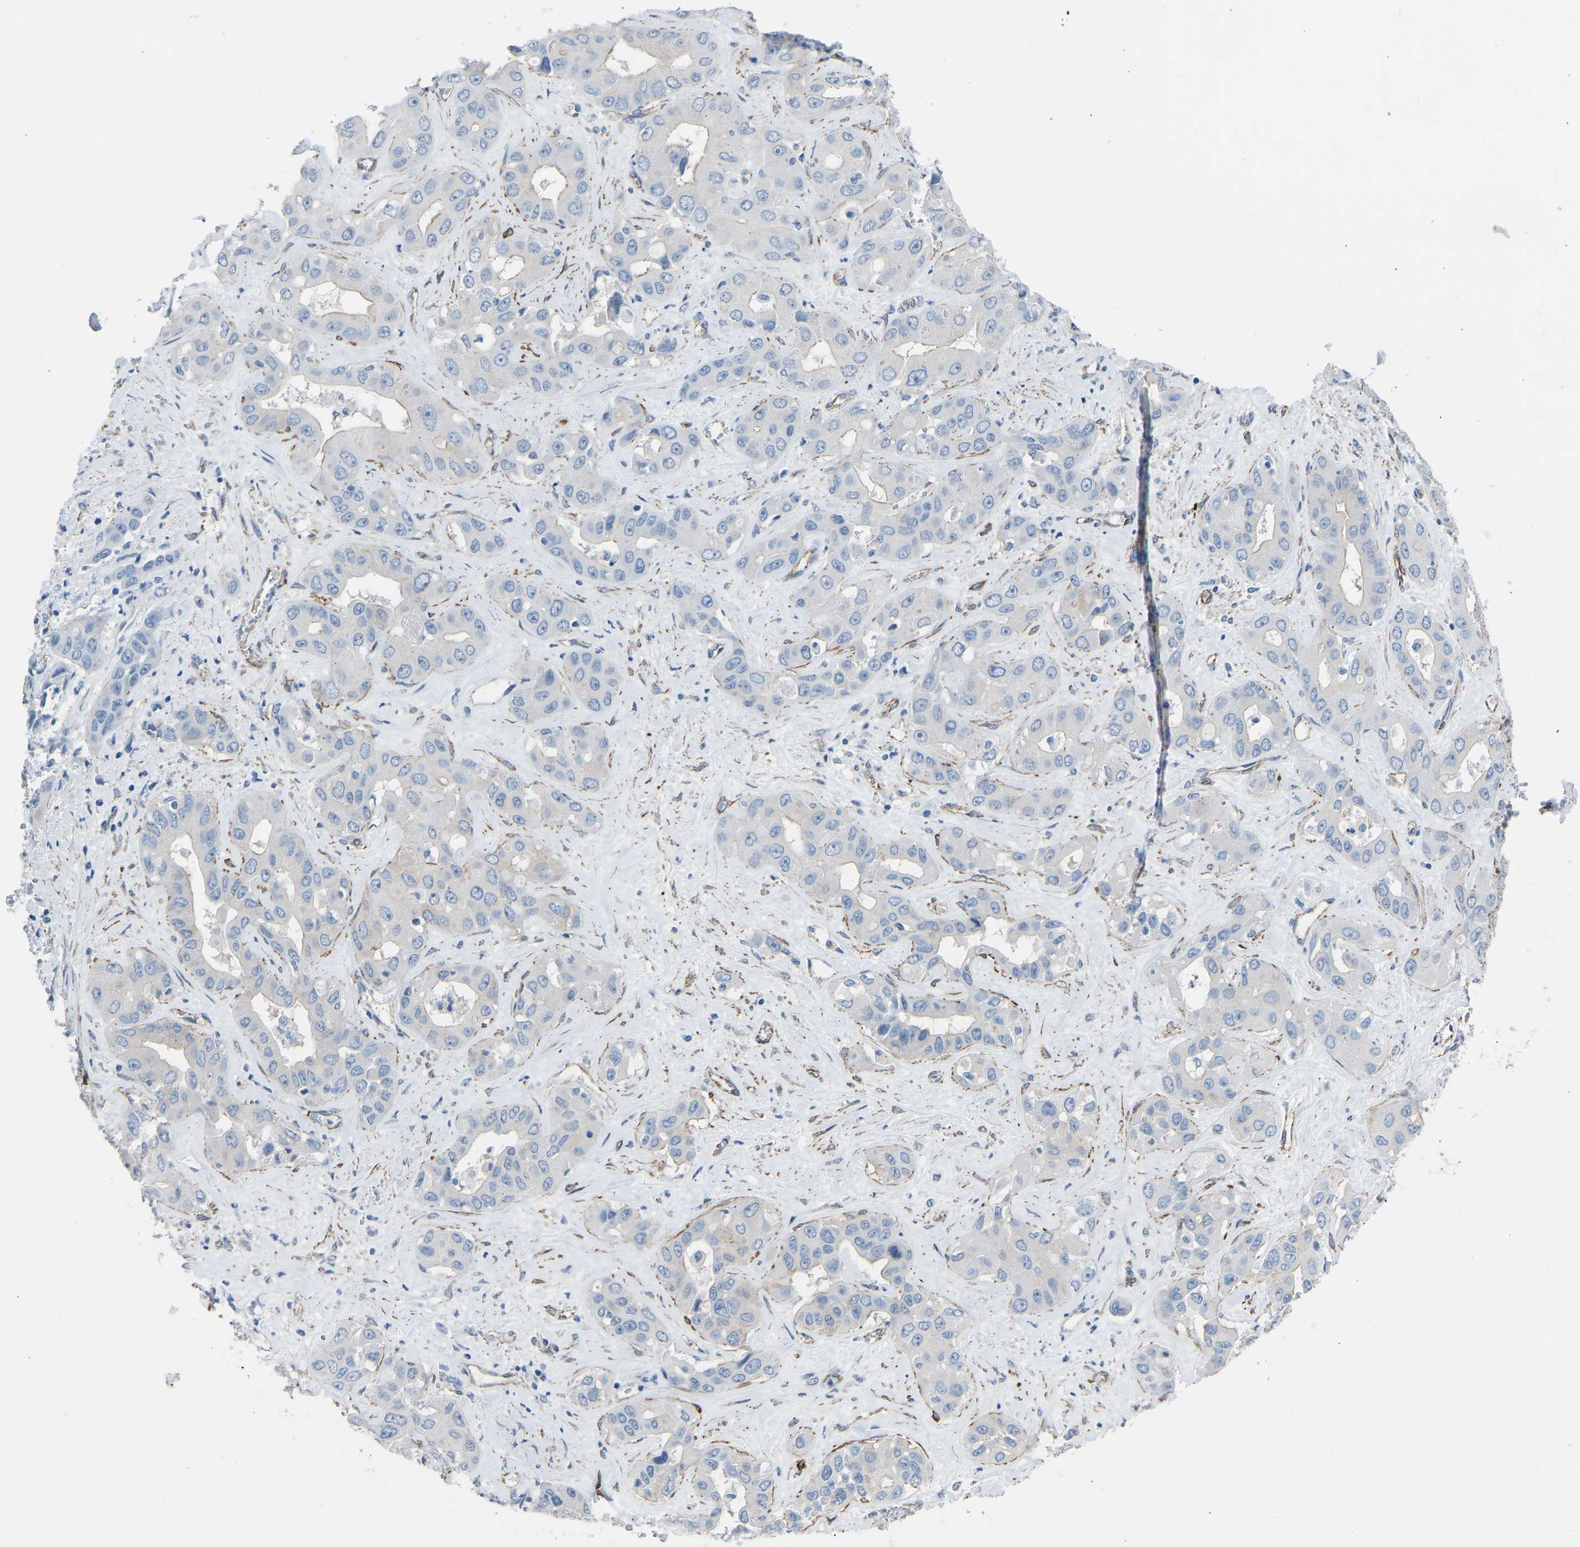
{"staining": {"intensity": "moderate", "quantity": "<25%", "location": "cytoplasmic/membranous"}, "tissue": "liver cancer", "cell_type": "Tumor cells", "image_type": "cancer", "snomed": [{"axis": "morphology", "description": "Cholangiocarcinoma"}, {"axis": "topography", "description": "Liver"}], "caption": "Moderate cytoplasmic/membranous positivity for a protein is seen in about <25% of tumor cells of cholangiocarcinoma (liver) using IHC.", "gene": "MYH10", "patient": {"sex": "female", "age": 52}}